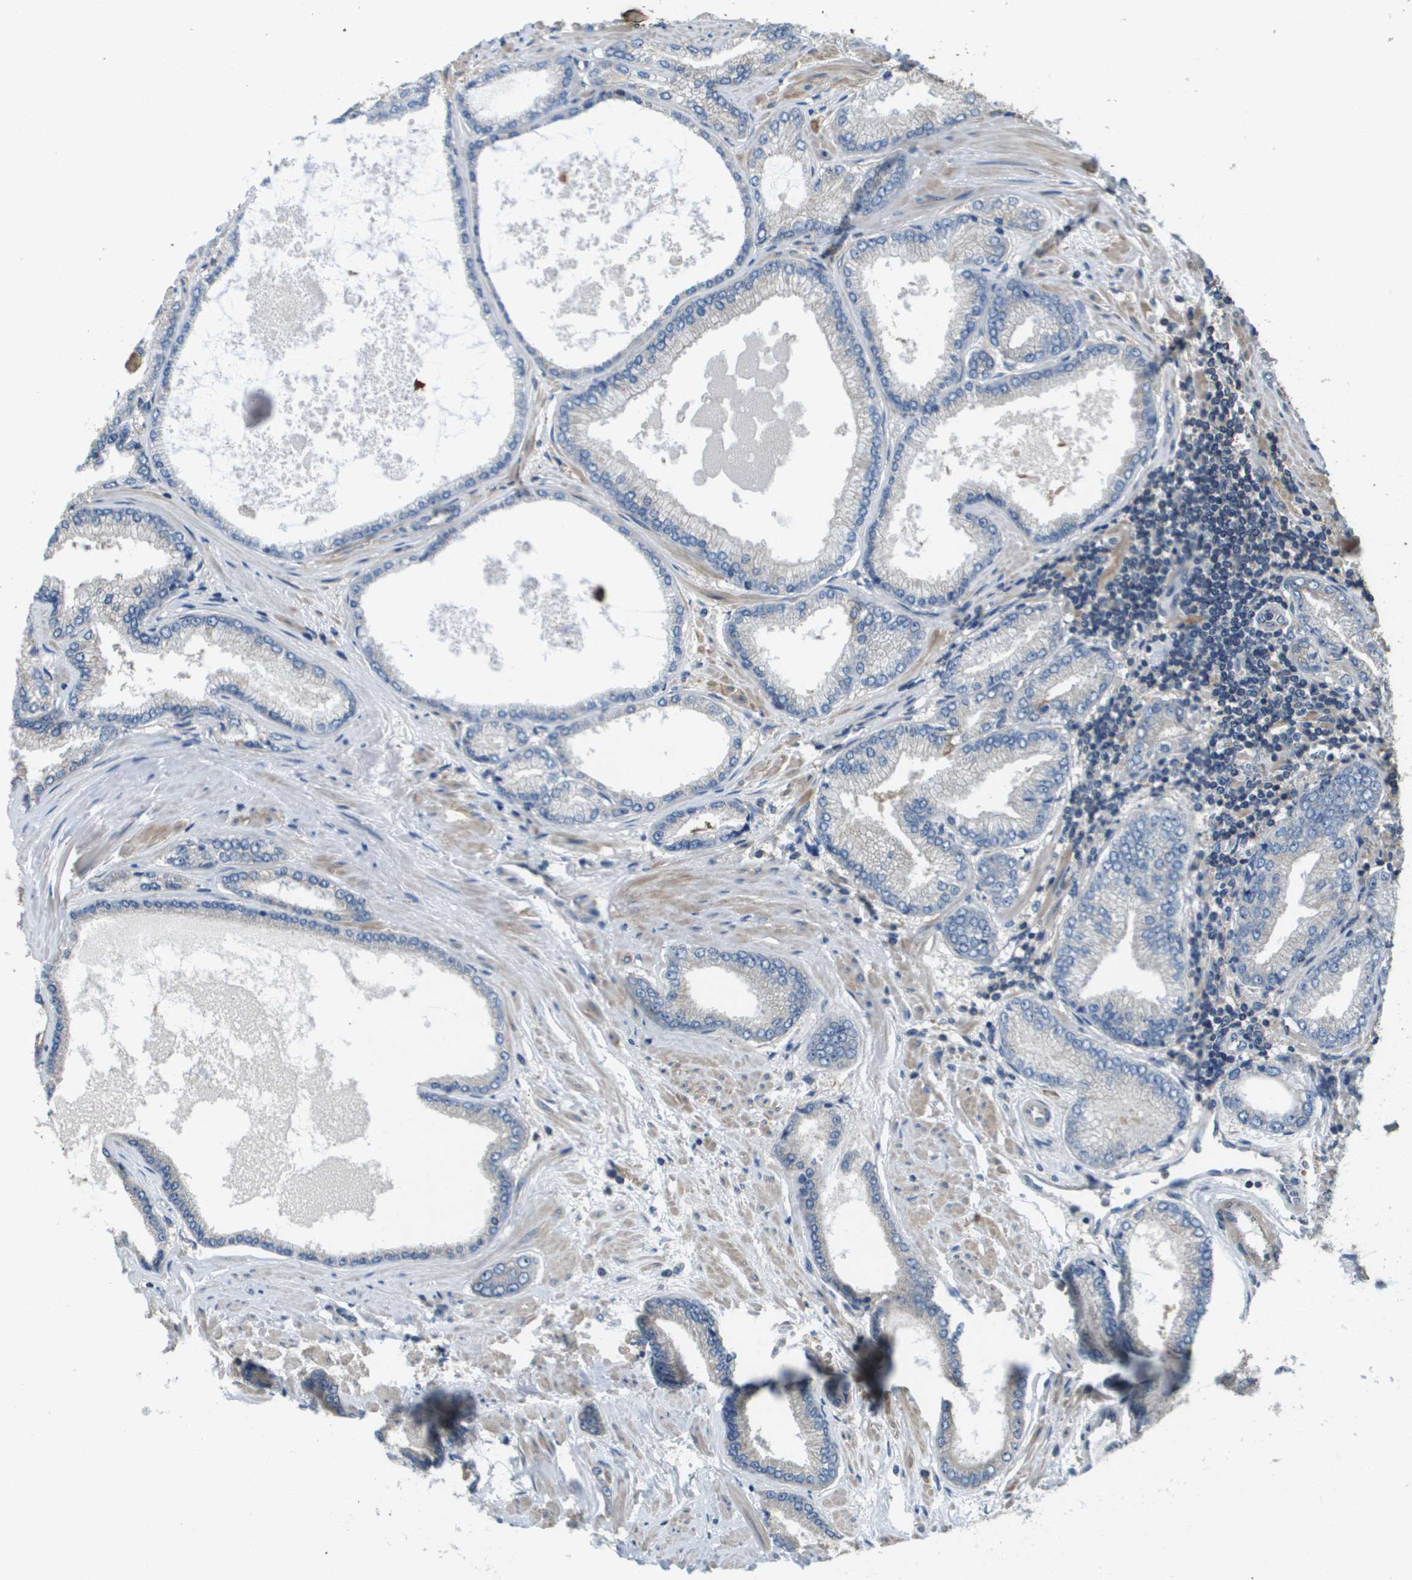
{"staining": {"intensity": "negative", "quantity": "none", "location": "none"}, "tissue": "prostate cancer", "cell_type": "Tumor cells", "image_type": "cancer", "snomed": [{"axis": "morphology", "description": "Adenocarcinoma, High grade"}, {"axis": "topography", "description": "Prostate"}], "caption": "DAB immunohistochemical staining of adenocarcinoma (high-grade) (prostate) exhibits no significant staining in tumor cells. (Immunohistochemistry, brightfield microscopy, high magnification).", "gene": "KRT23", "patient": {"sex": "male", "age": 61}}